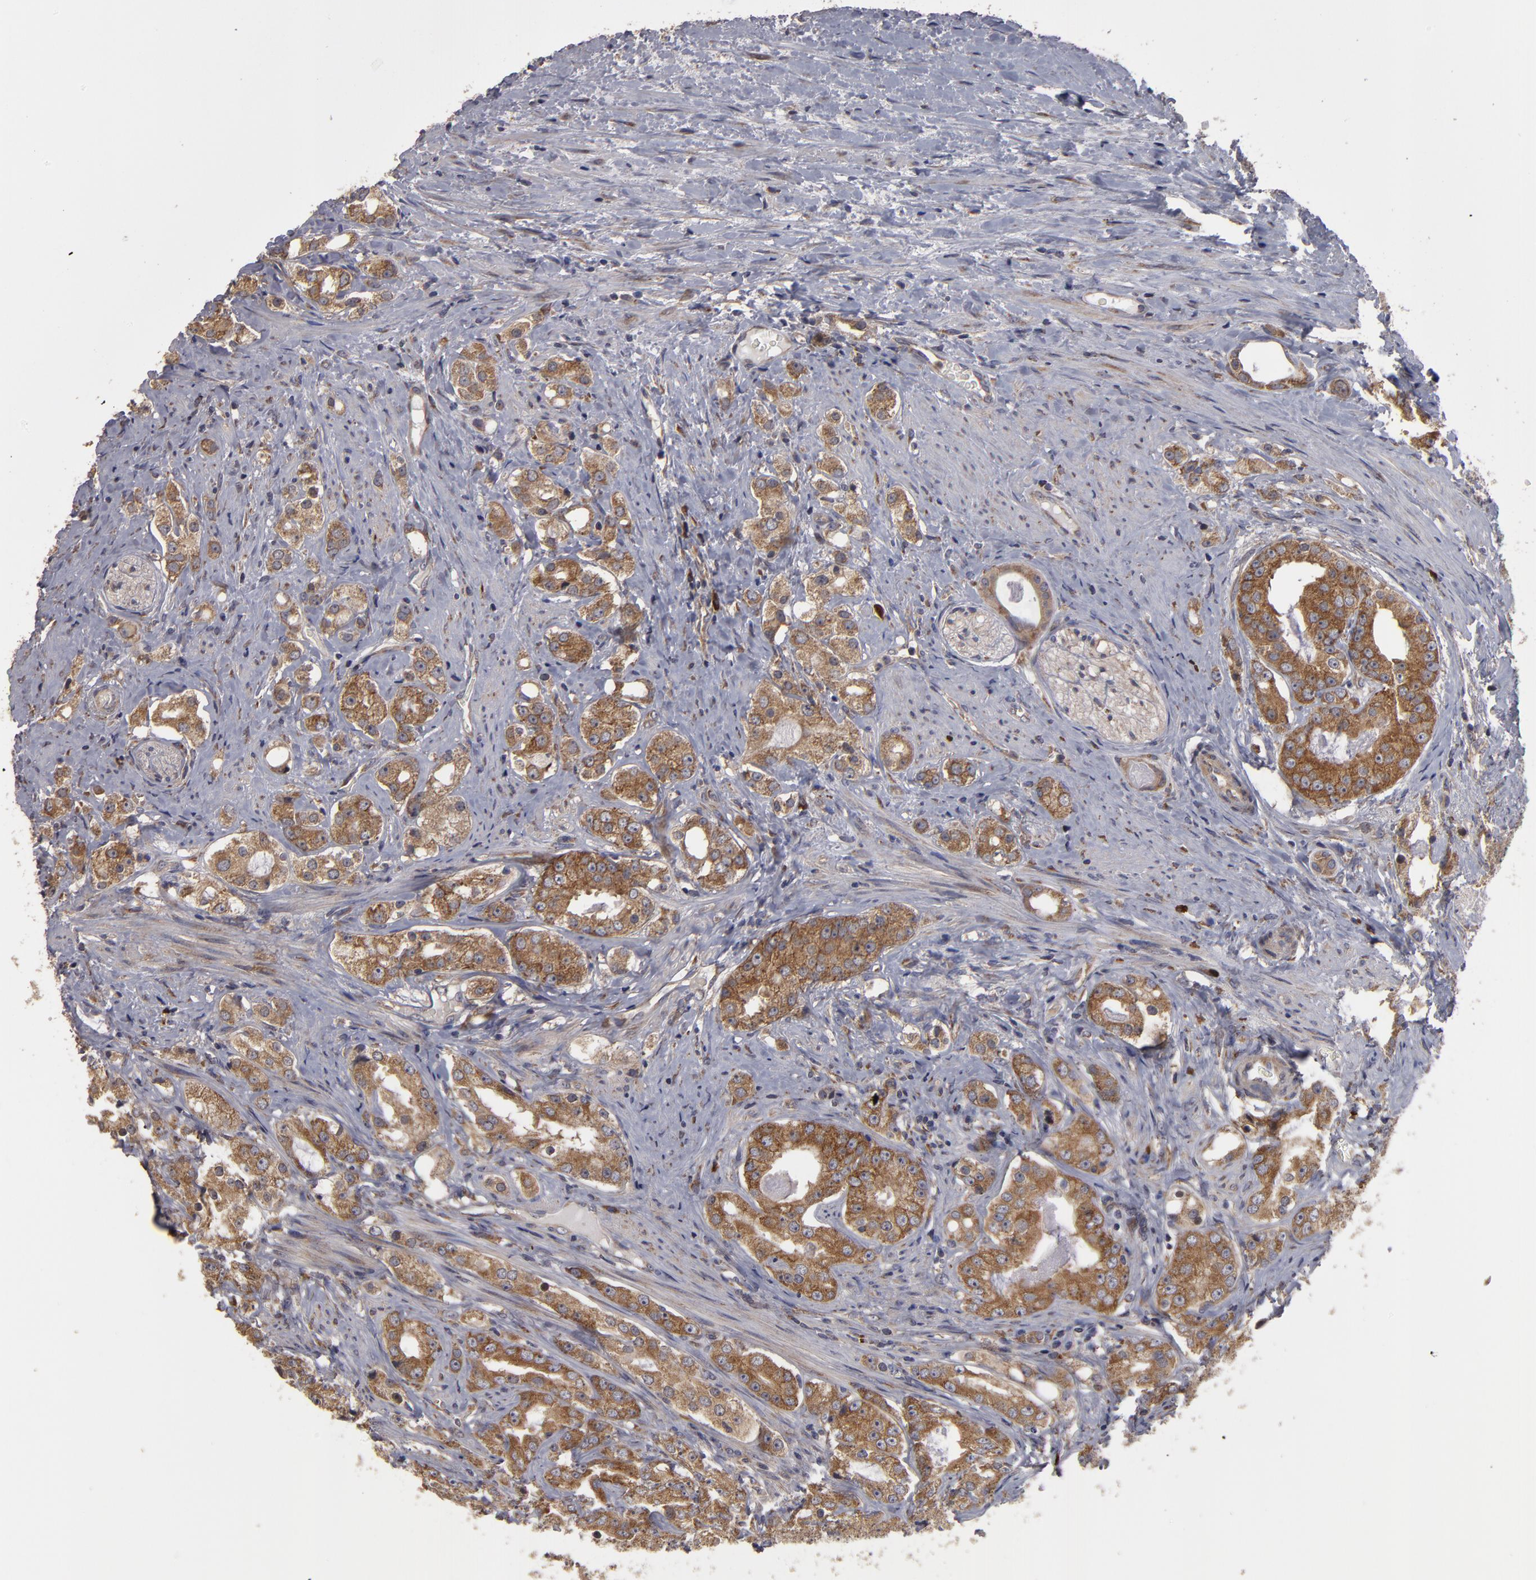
{"staining": {"intensity": "moderate", "quantity": ">75%", "location": "cytoplasmic/membranous"}, "tissue": "prostate cancer", "cell_type": "Tumor cells", "image_type": "cancer", "snomed": [{"axis": "morphology", "description": "Adenocarcinoma, High grade"}, {"axis": "topography", "description": "Prostate"}], "caption": "This micrograph shows high-grade adenocarcinoma (prostate) stained with IHC to label a protein in brown. The cytoplasmic/membranous of tumor cells show moderate positivity for the protein. Nuclei are counter-stained blue.", "gene": "SND1", "patient": {"sex": "male", "age": 68}}